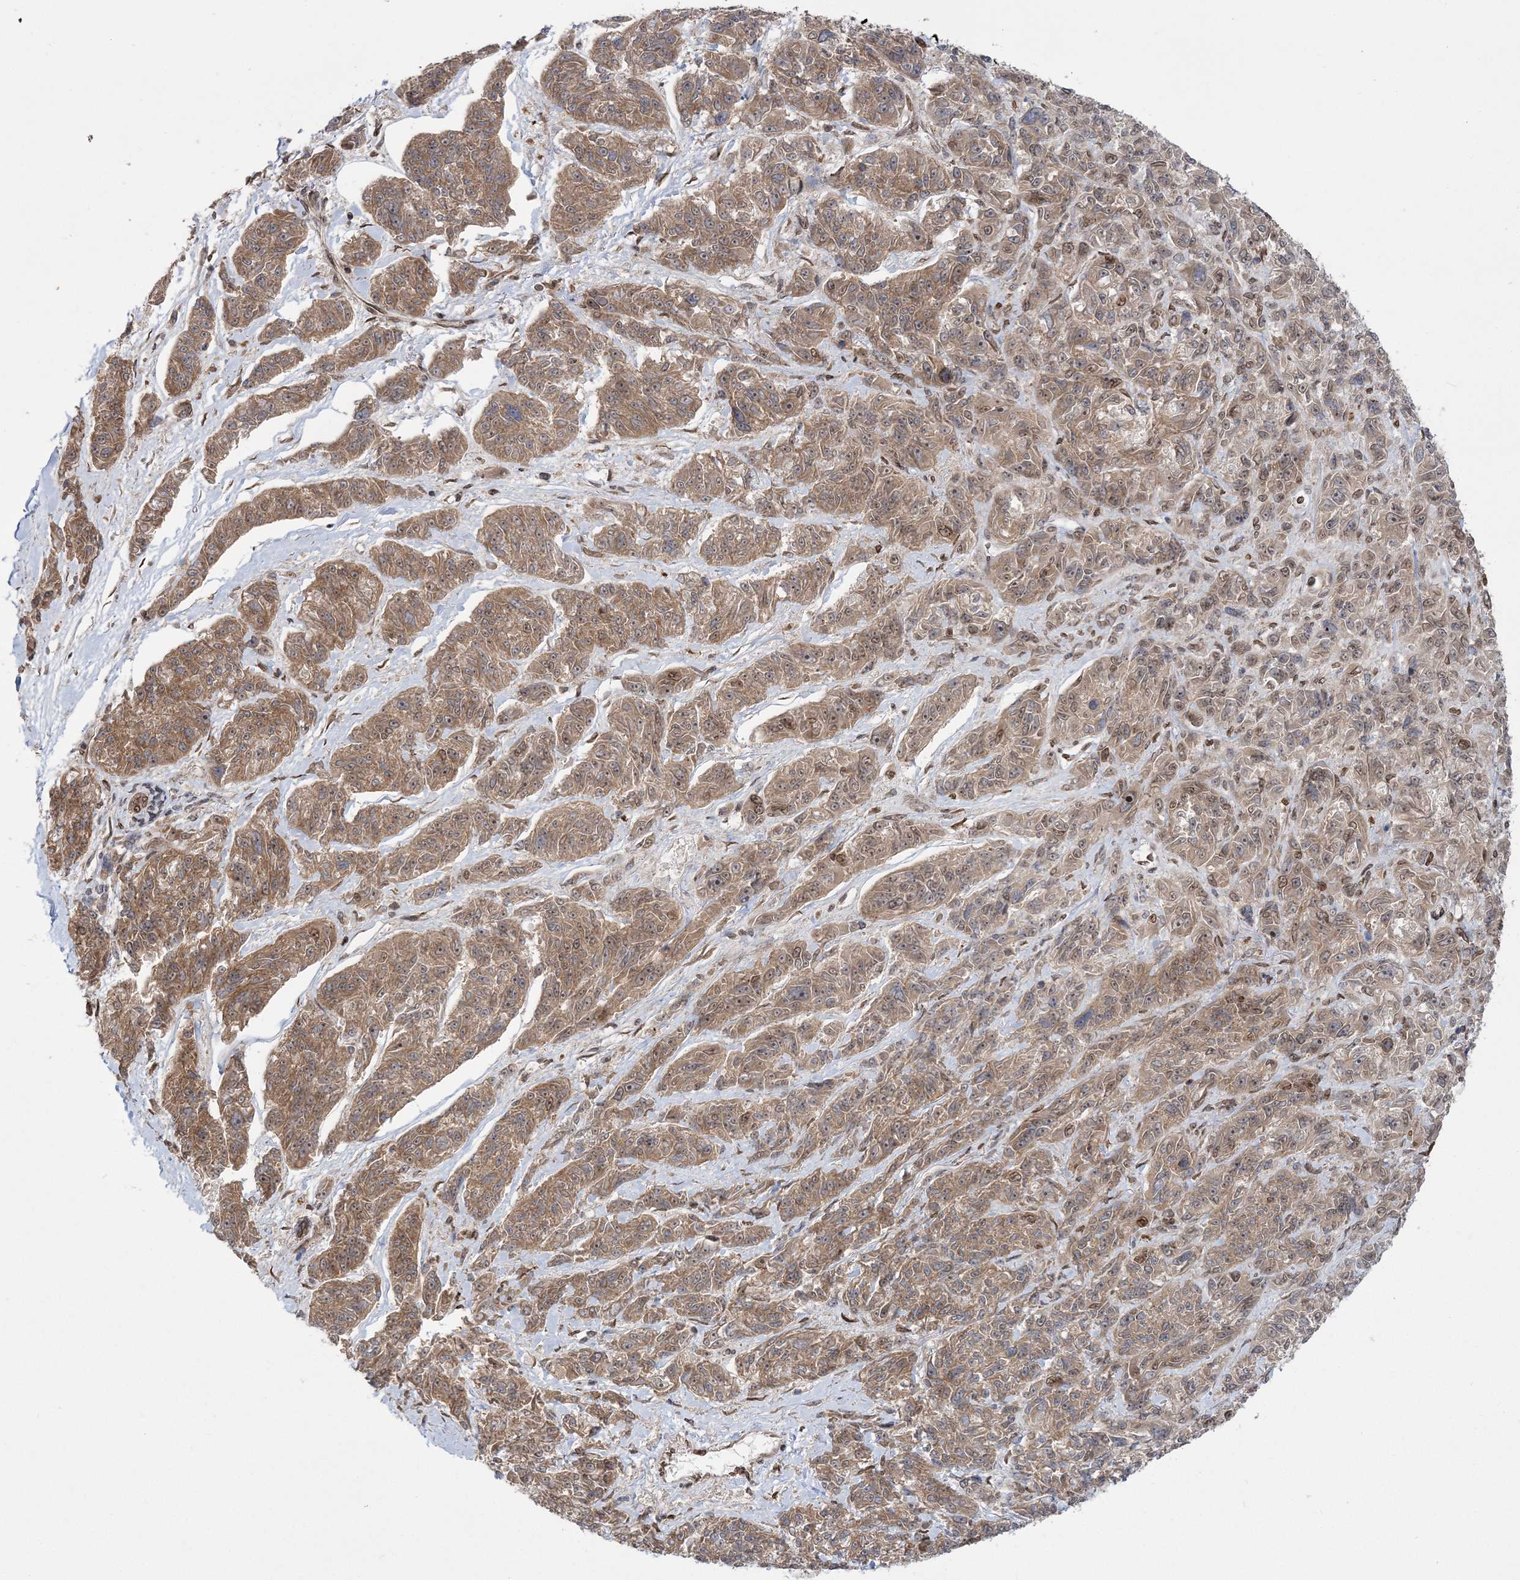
{"staining": {"intensity": "weak", "quantity": ">75%", "location": "cytoplasmic/membranous"}, "tissue": "melanoma", "cell_type": "Tumor cells", "image_type": "cancer", "snomed": [{"axis": "morphology", "description": "Malignant melanoma, NOS"}, {"axis": "topography", "description": "Skin"}], "caption": "Weak cytoplasmic/membranous protein positivity is identified in approximately >75% of tumor cells in malignant melanoma.", "gene": "DNAJC27", "patient": {"sex": "male", "age": 53}}